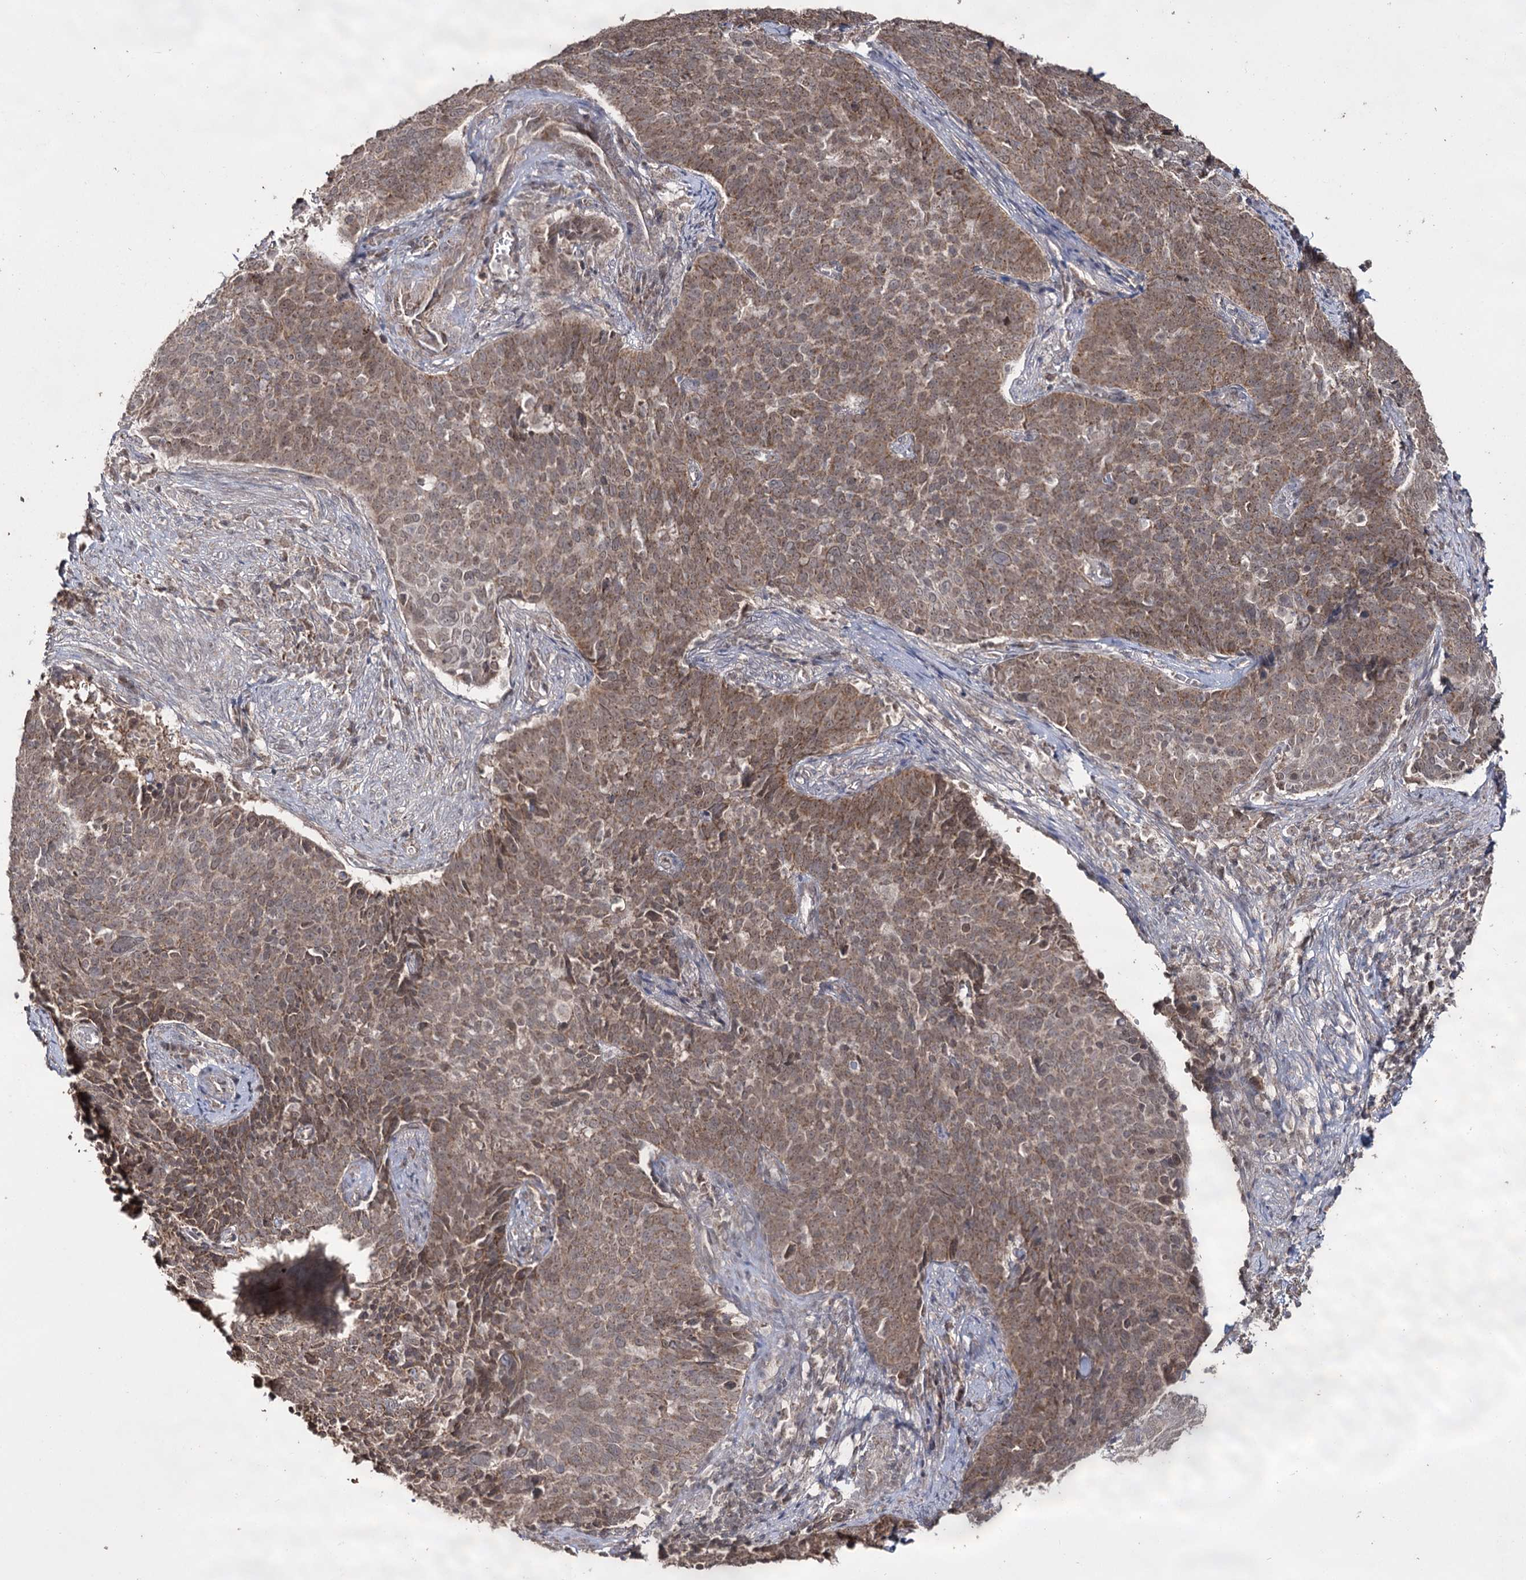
{"staining": {"intensity": "weak", "quantity": ">75%", "location": "cytoplasmic/membranous,nuclear"}, "tissue": "cervical cancer", "cell_type": "Tumor cells", "image_type": "cancer", "snomed": [{"axis": "morphology", "description": "Squamous cell carcinoma, NOS"}, {"axis": "topography", "description": "Cervix"}], "caption": "Immunohistochemical staining of human squamous cell carcinoma (cervical) shows low levels of weak cytoplasmic/membranous and nuclear expression in about >75% of tumor cells.", "gene": "ACTR6", "patient": {"sex": "female", "age": 39}}